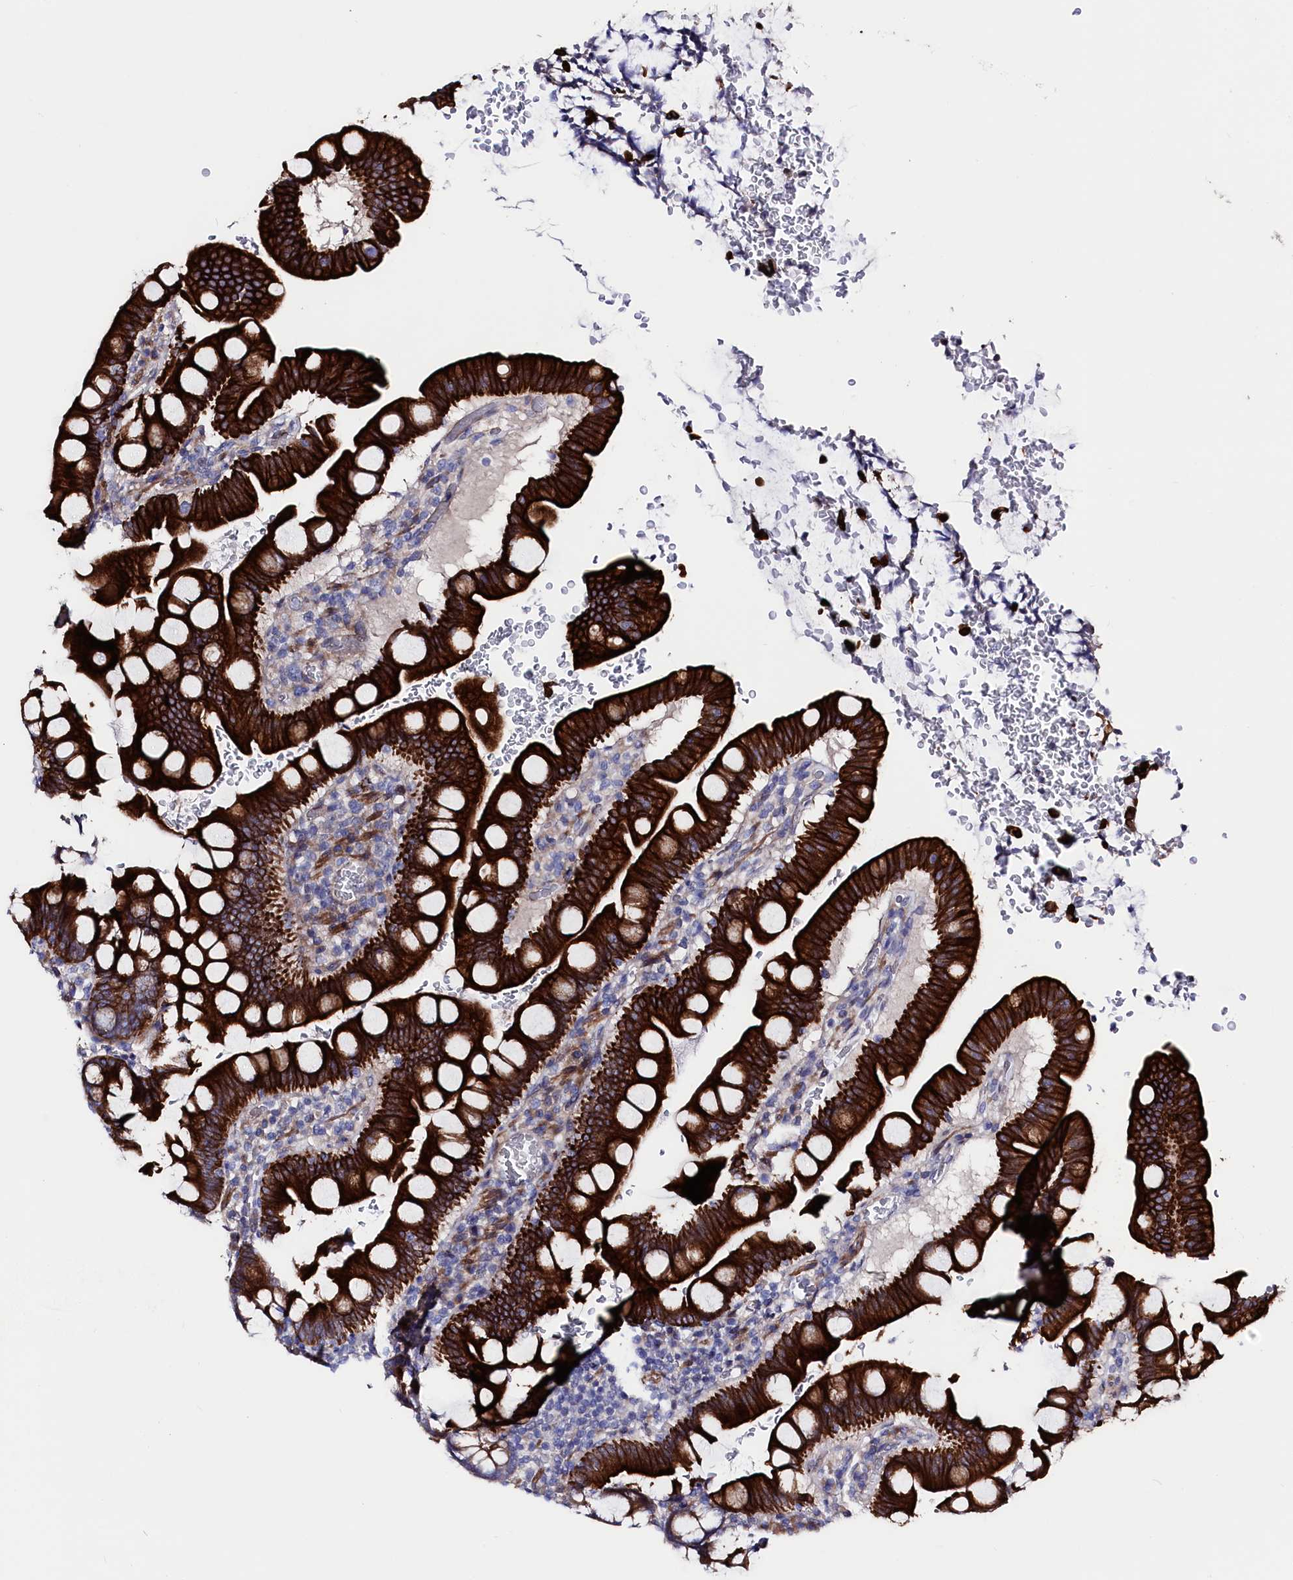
{"staining": {"intensity": "strong", "quantity": ">75%", "location": "cytoplasmic/membranous"}, "tissue": "small intestine", "cell_type": "Glandular cells", "image_type": "normal", "snomed": [{"axis": "morphology", "description": "Normal tissue, NOS"}, {"axis": "topography", "description": "Stomach, upper"}, {"axis": "topography", "description": "Stomach, lower"}, {"axis": "topography", "description": "Small intestine"}], "caption": "About >75% of glandular cells in benign small intestine show strong cytoplasmic/membranous protein expression as visualized by brown immunohistochemical staining.", "gene": "WNT8A", "patient": {"sex": "male", "age": 68}}